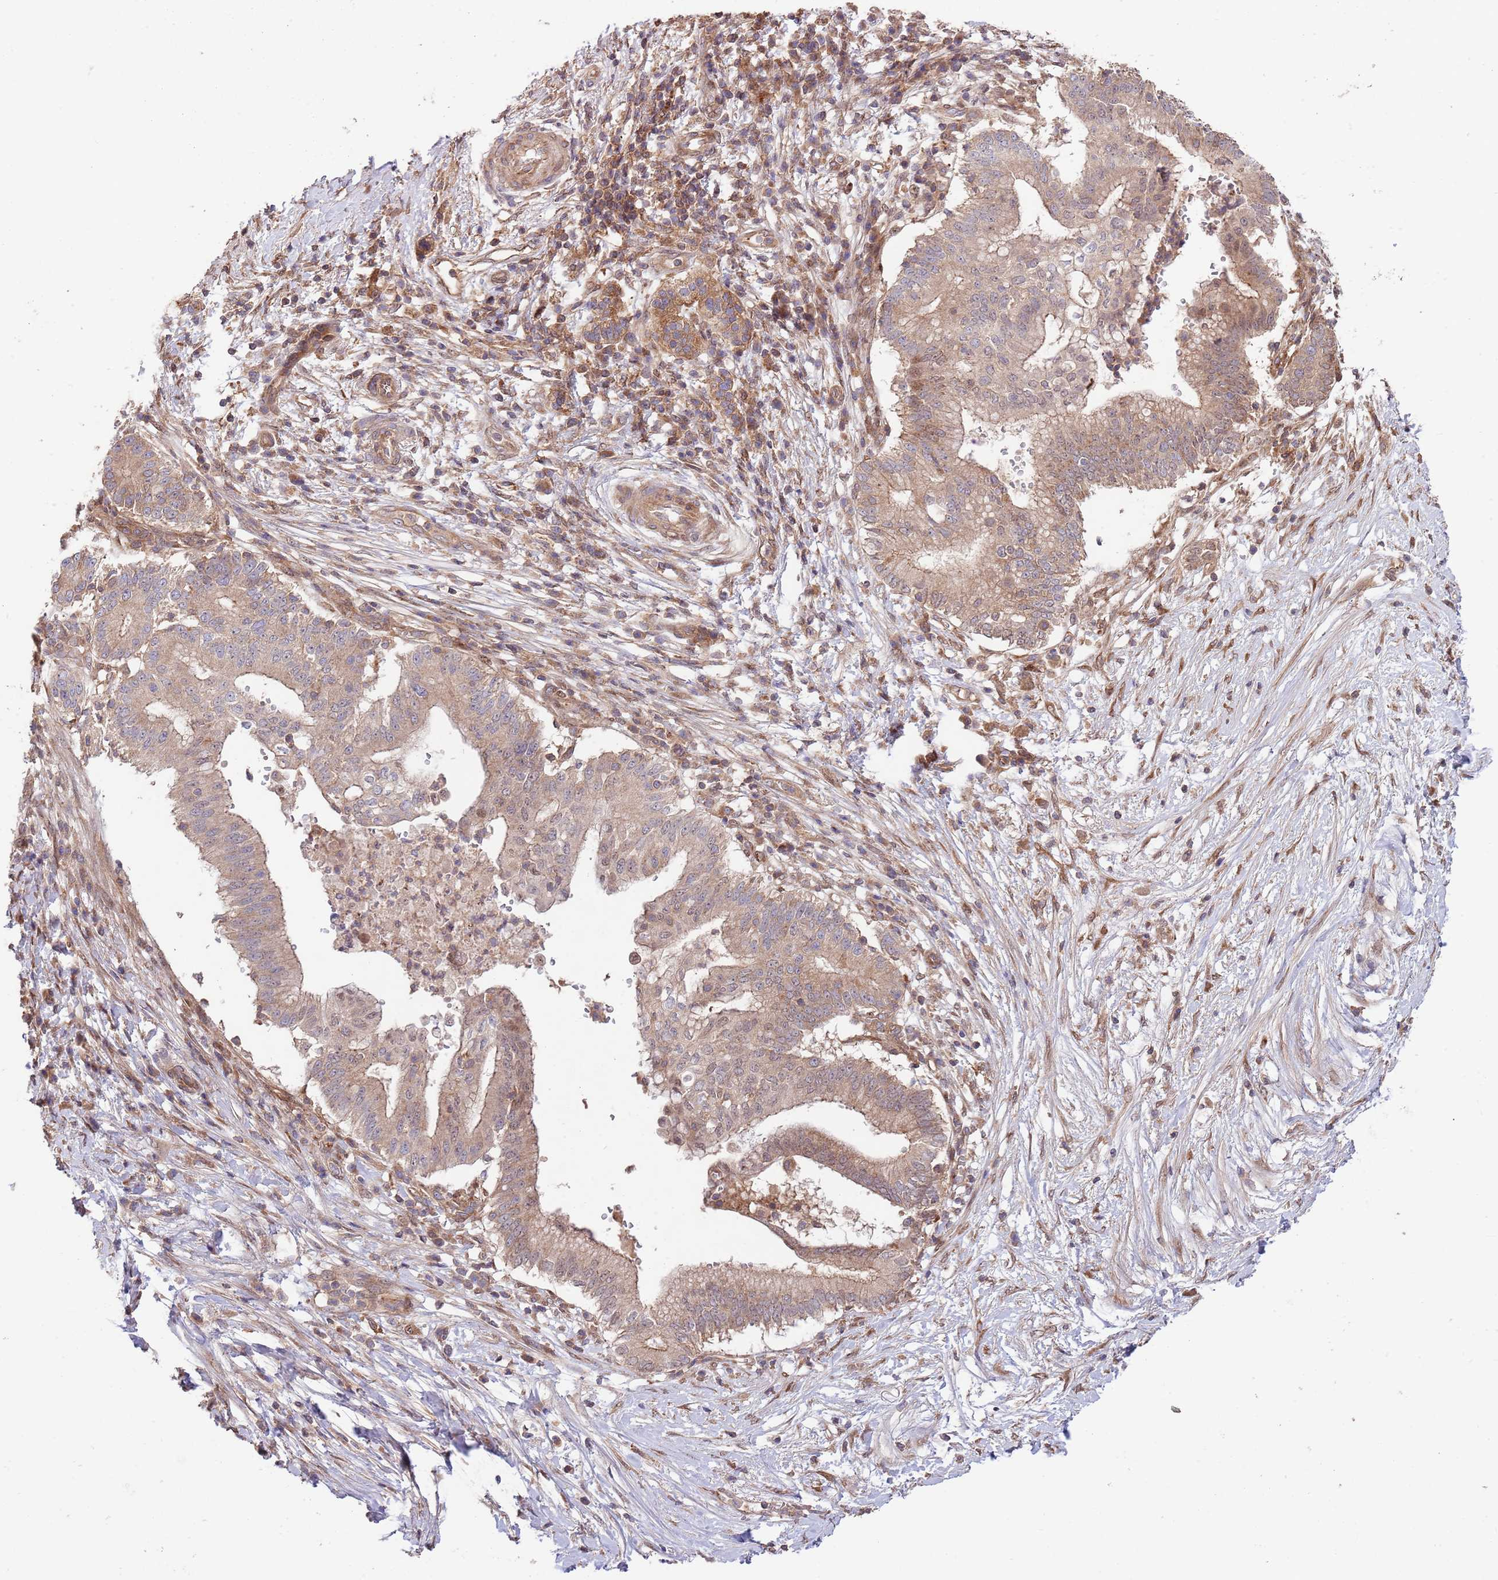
{"staining": {"intensity": "moderate", "quantity": "25%-75%", "location": "cytoplasmic/membranous,nuclear"}, "tissue": "pancreatic cancer", "cell_type": "Tumor cells", "image_type": "cancer", "snomed": [{"axis": "morphology", "description": "Adenocarcinoma, NOS"}, {"axis": "topography", "description": "Pancreas"}], "caption": "A photomicrograph showing moderate cytoplasmic/membranous and nuclear expression in approximately 25%-75% of tumor cells in pancreatic adenocarcinoma, as visualized by brown immunohistochemical staining.", "gene": "RNF19B", "patient": {"sex": "male", "age": 68}}